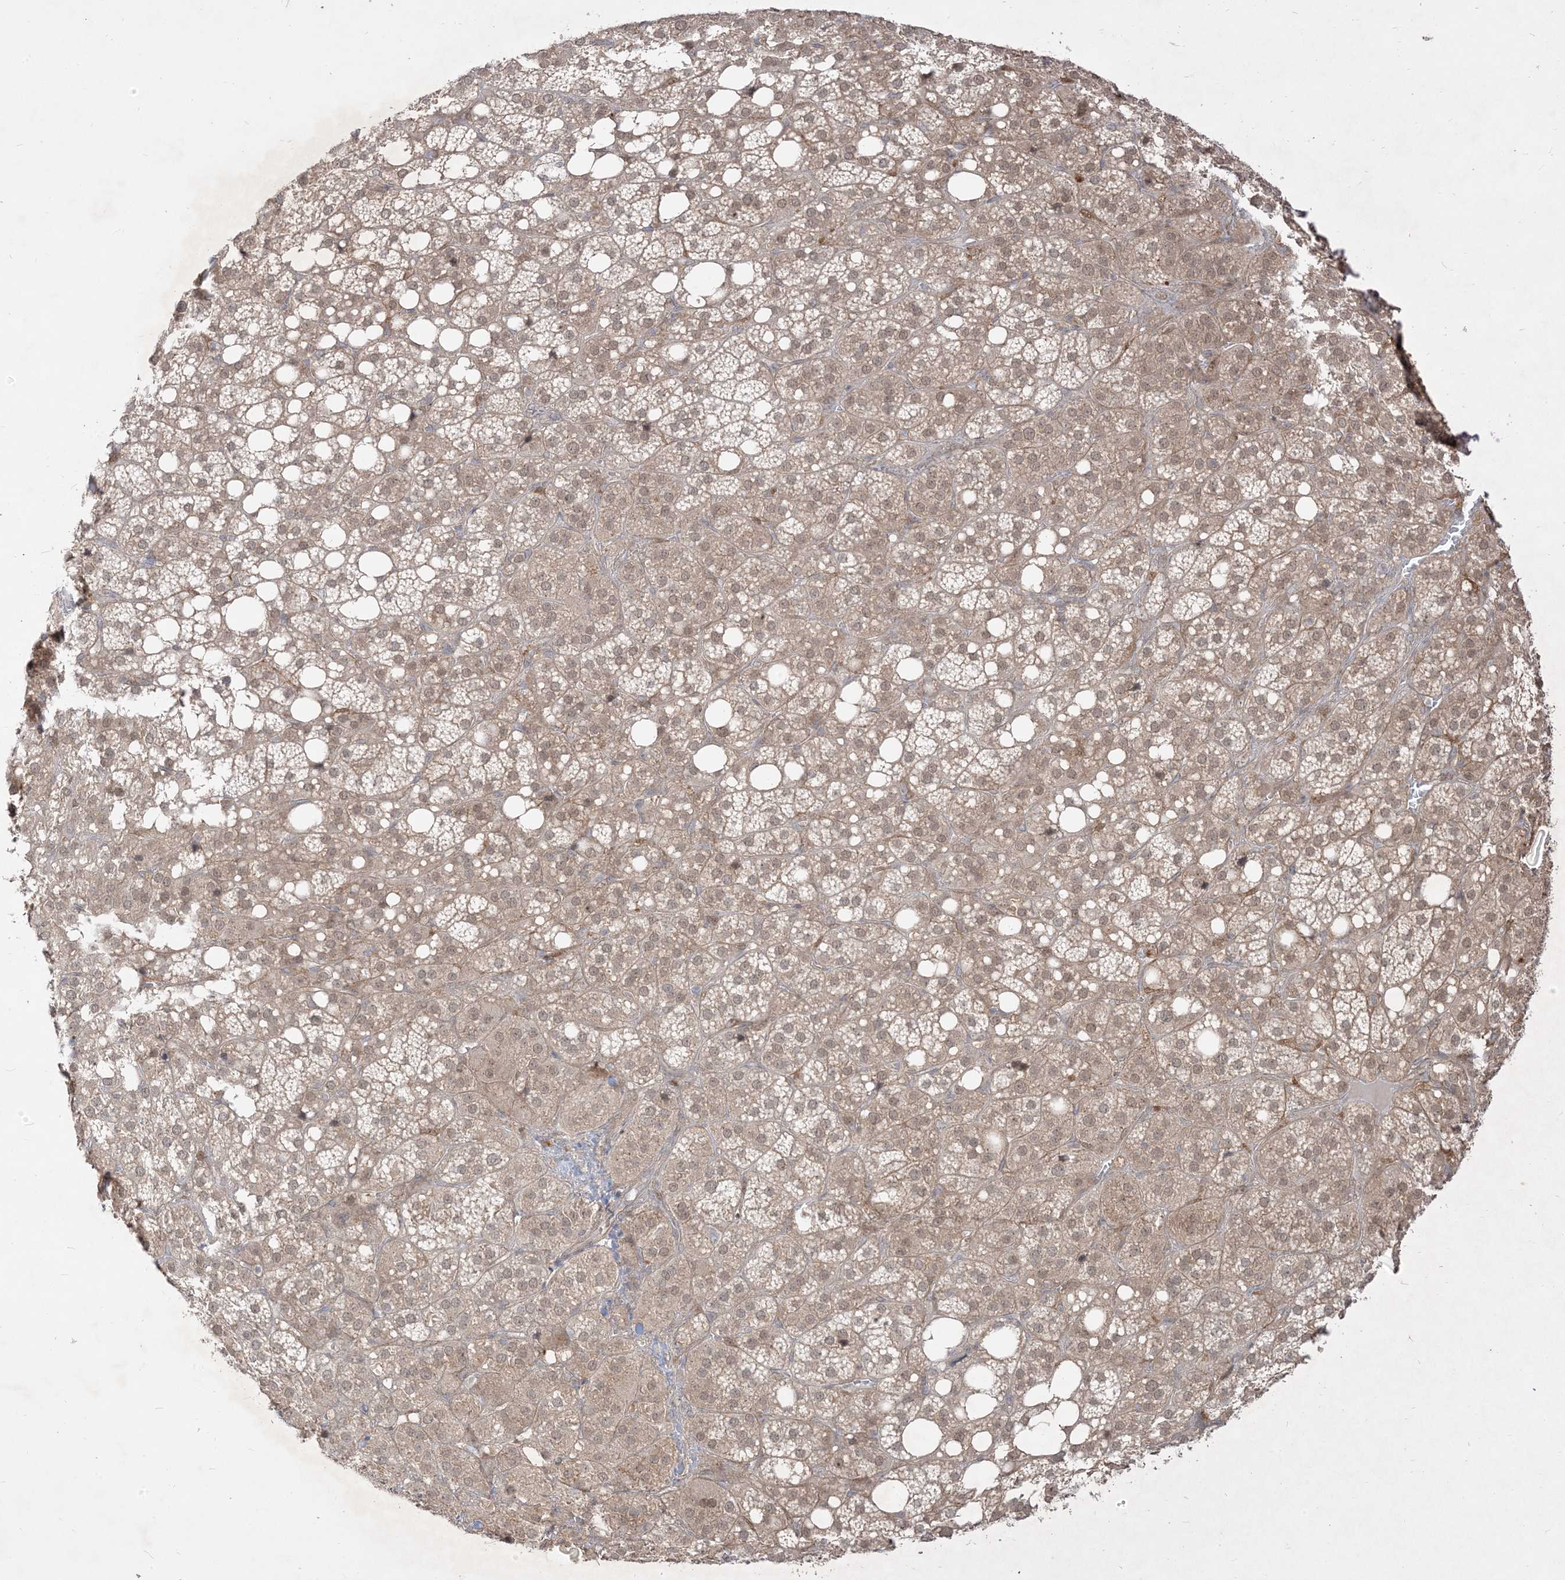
{"staining": {"intensity": "moderate", "quantity": "25%-75%", "location": "cytoplasmic/membranous"}, "tissue": "adrenal gland", "cell_type": "Glandular cells", "image_type": "normal", "snomed": [{"axis": "morphology", "description": "Normal tissue, NOS"}, {"axis": "topography", "description": "Adrenal gland"}], "caption": "Immunohistochemical staining of normal adrenal gland exhibits moderate cytoplasmic/membranous protein positivity in about 25%-75% of glandular cells. (DAB (3,3'-diaminobenzidine) IHC with brightfield microscopy, high magnification).", "gene": "TBCC", "patient": {"sex": "female", "age": 59}}